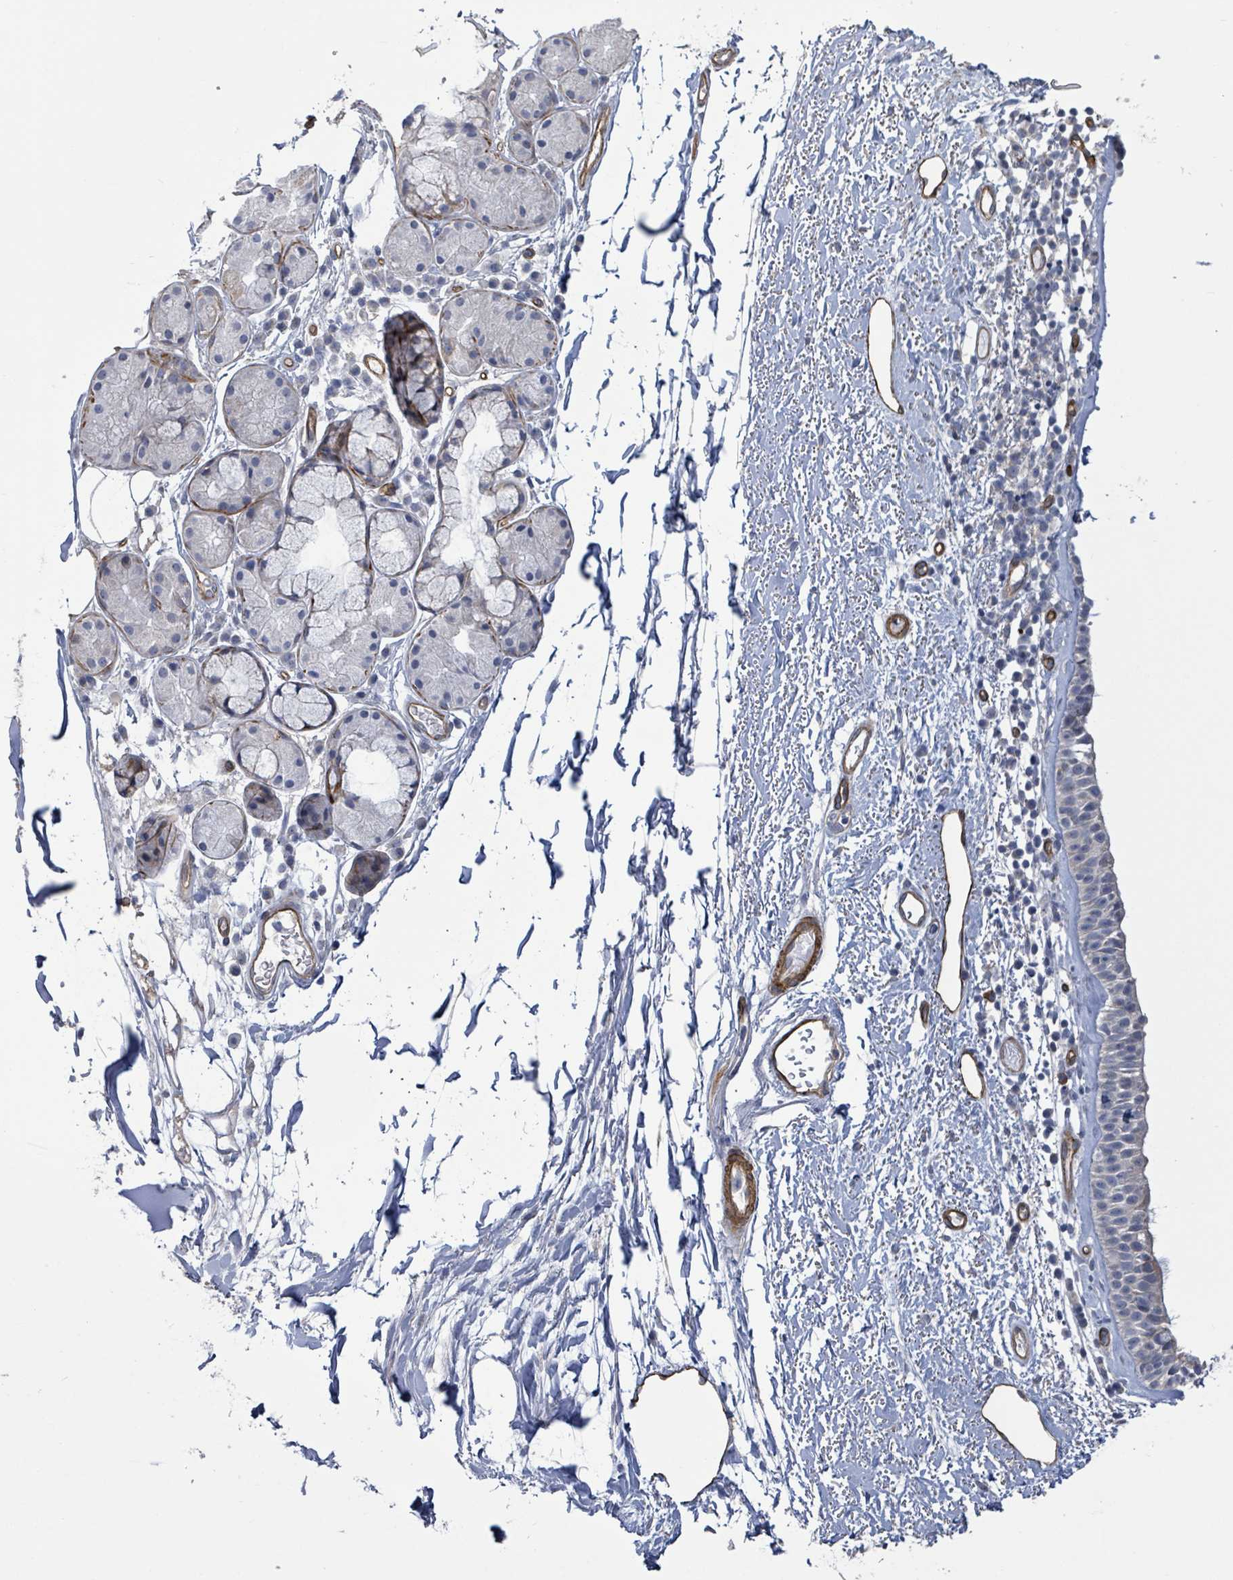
{"staining": {"intensity": "negative", "quantity": "none", "location": "none"}, "tissue": "nasopharynx", "cell_type": "Respiratory epithelial cells", "image_type": "normal", "snomed": [{"axis": "morphology", "description": "Normal tissue, NOS"}, {"axis": "topography", "description": "Cartilage tissue"}, {"axis": "topography", "description": "Nasopharynx"}], "caption": "Histopathology image shows no significant protein expression in respiratory epithelial cells of benign nasopharynx. Nuclei are stained in blue.", "gene": "KANK3", "patient": {"sex": "male", "age": 56}}